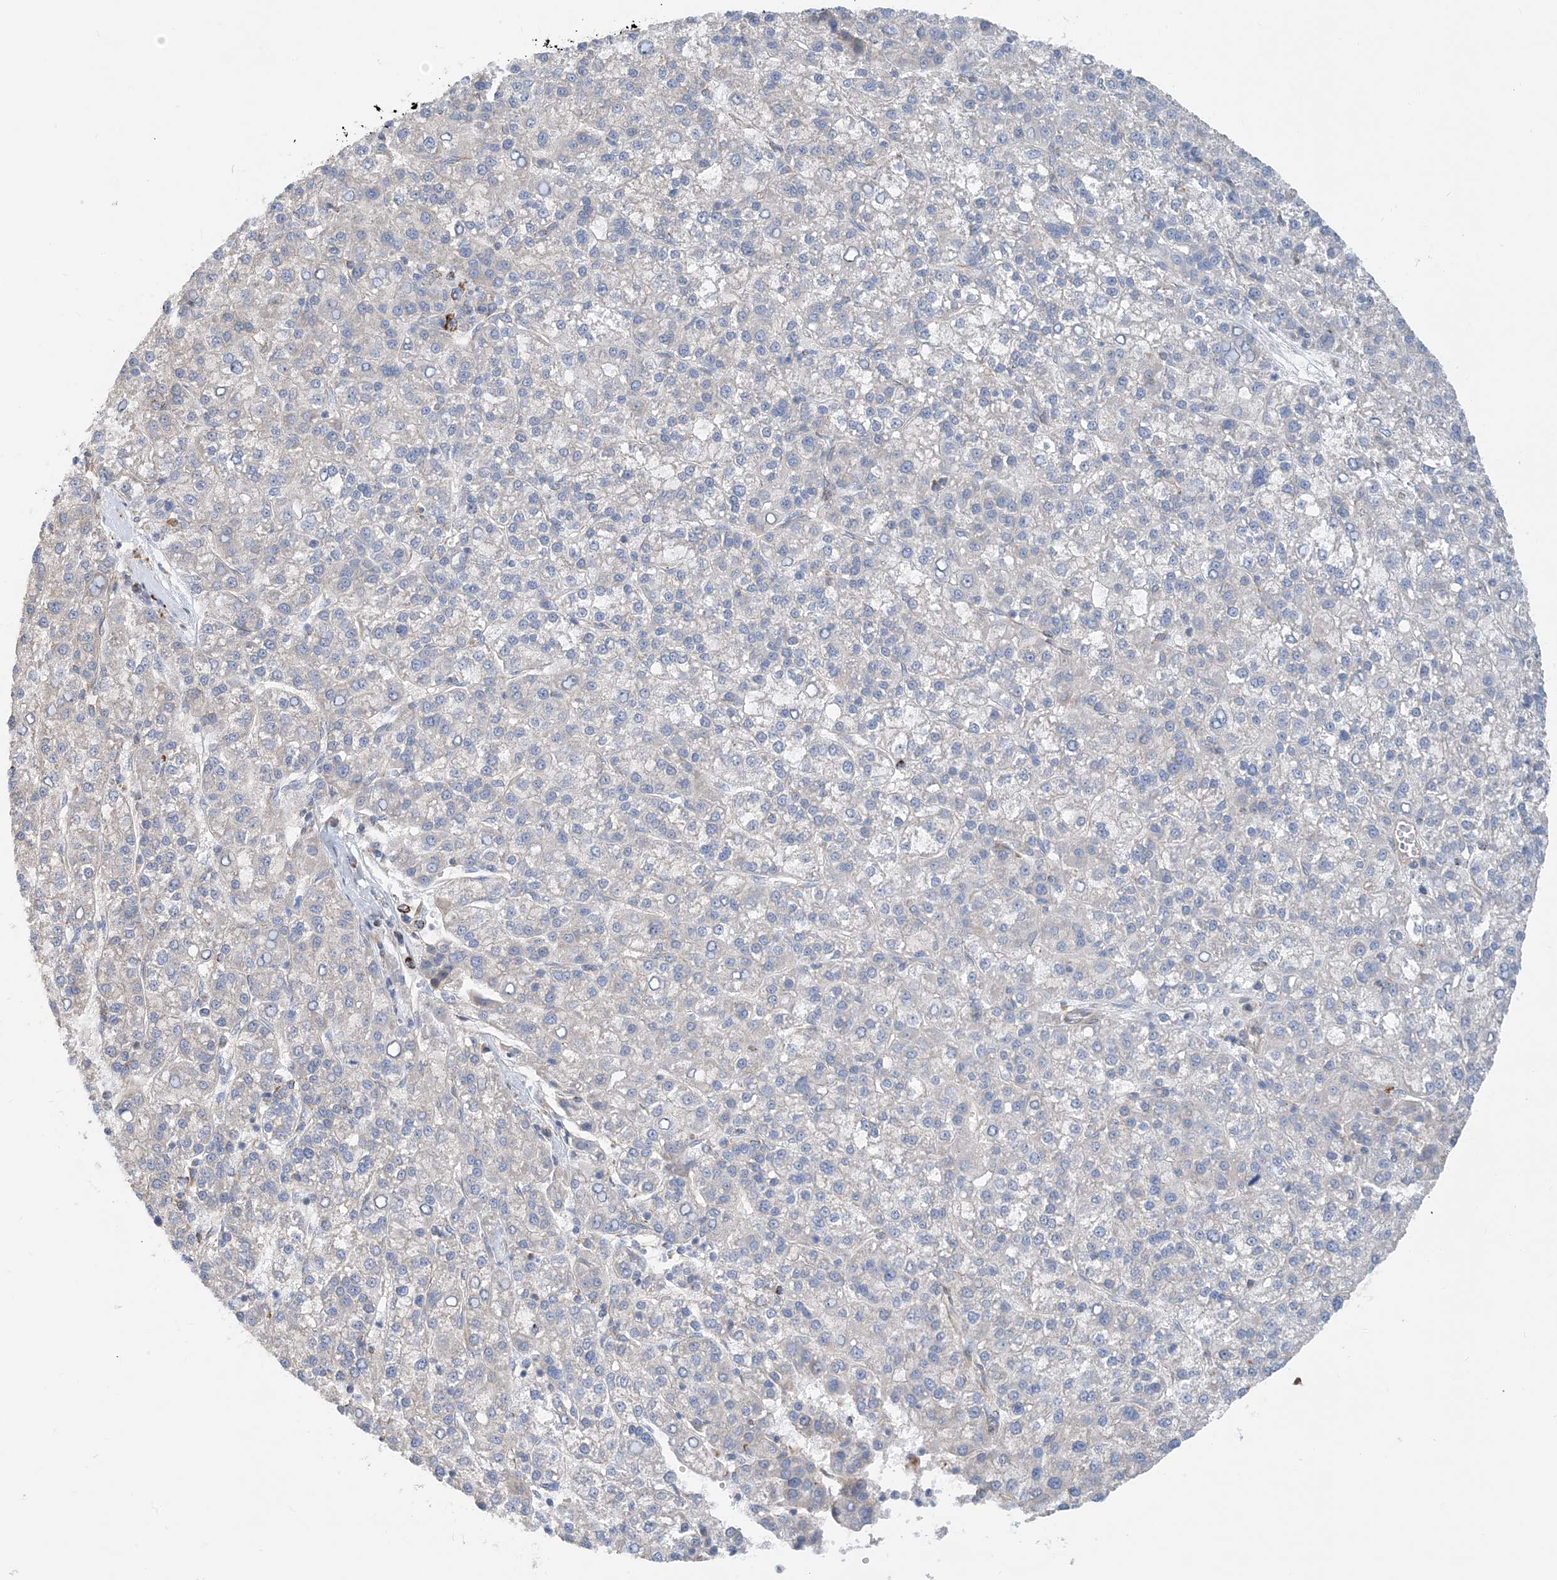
{"staining": {"intensity": "negative", "quantity": "none", "location": "none"}, "tissue": "liver cancer", "cell_type": "Tumor cells", "image_type": "cancer", "snomed": [{"axis": "morphology", "description": "Carcinoma, Hepatocellular, NOS"}, {"axis": "topography", "description": "Liver"}], "caption": "Hepatocellular carcinoma (liver) stained for a protein using immunohistochemistry (IHC) demonstrates no positivity tumor cells.", "gene": "PCDHGA1", "patient": {"sex": "female", "age": 58}}